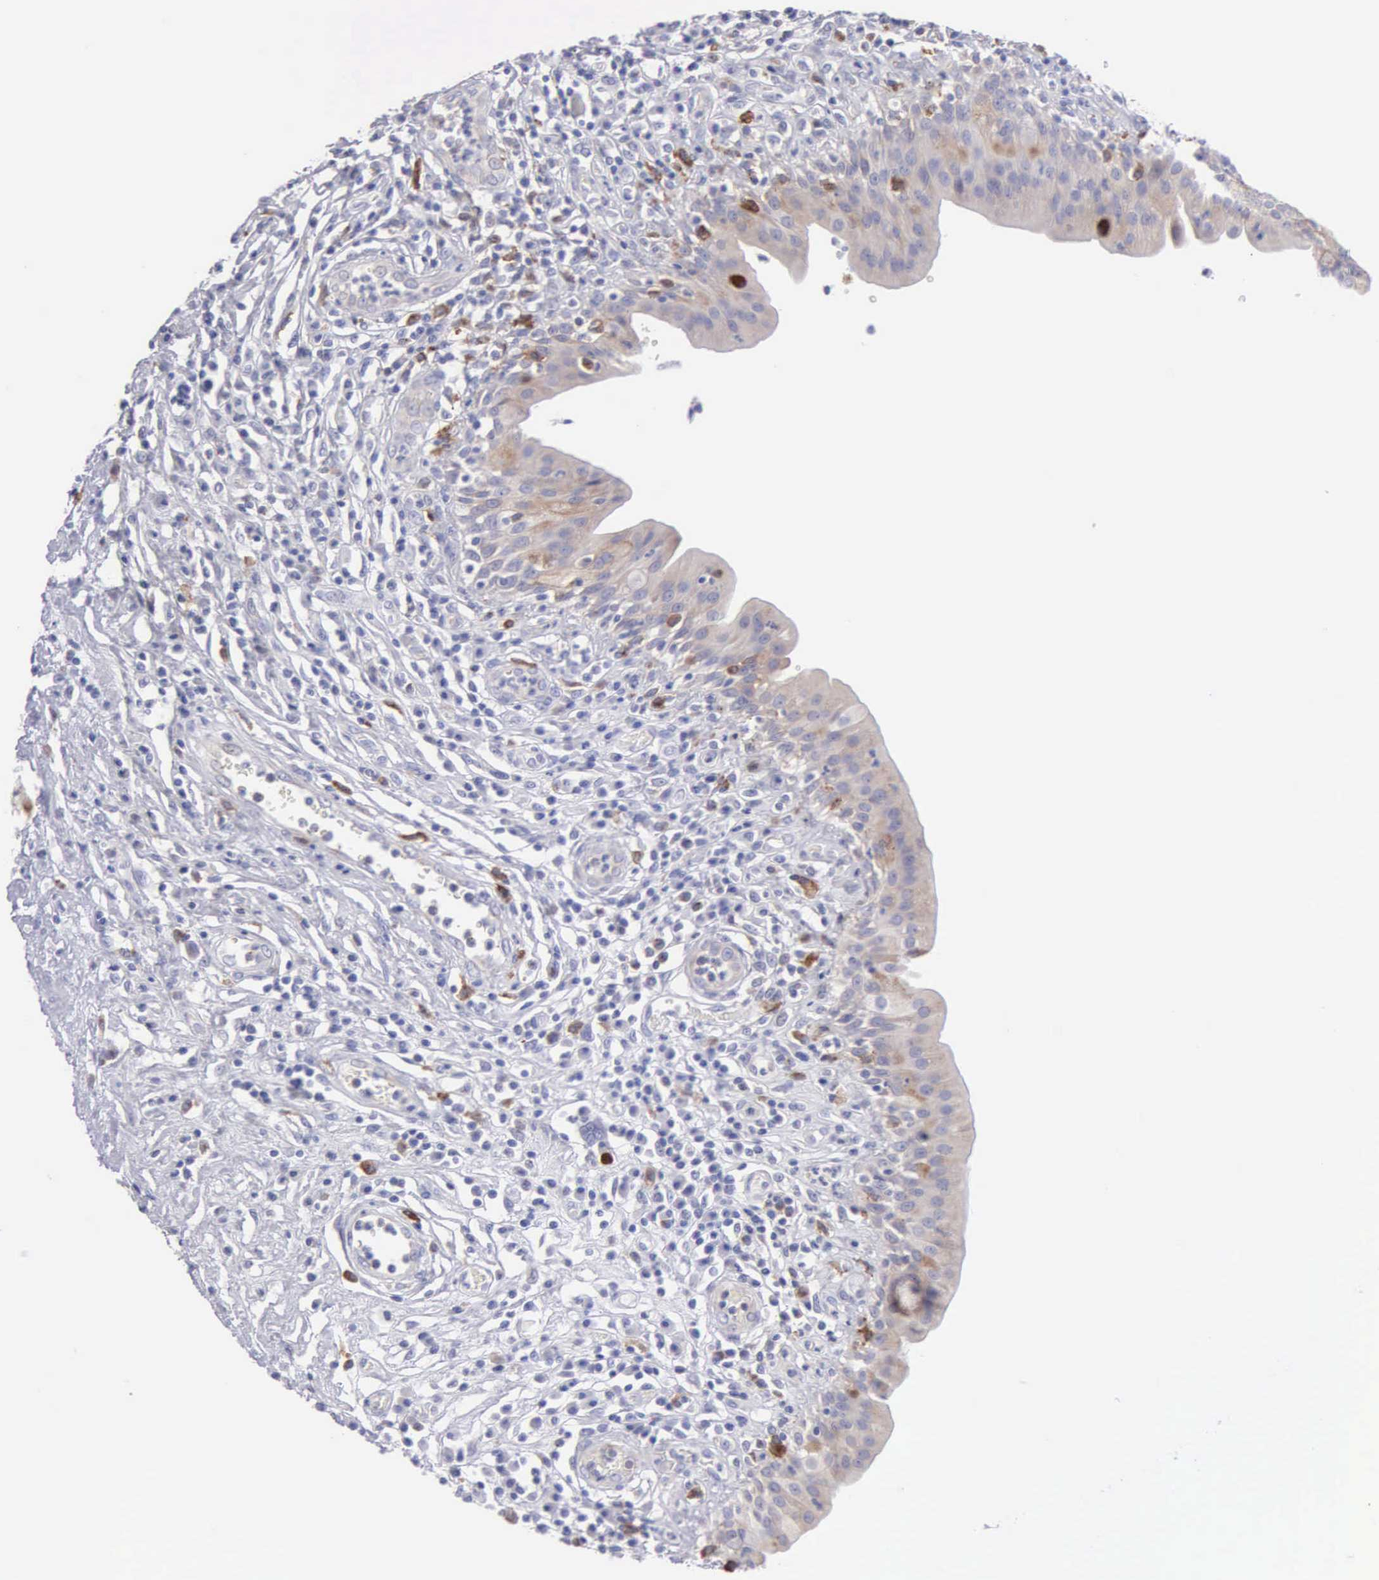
{"staining": {"intensity": "moderate", "quantity": "<25%", "location": "nuclear"}, "tissue": "urinary bladder", "cell_type": "Urothelial cells", "image_type": "normal", "snomed": [{"axis": "morphology", "description": "Normal tissue, NOS"}, {"axis": "topography", "description": "Urinary bladder"}], "caption": "Urothelial cells reveal moderate nuclear staining in approximately <25% of cells in unremarkable urinary bladder.", "gene": "TYRP1", "patient": {"sex": "female", "age": 85}}